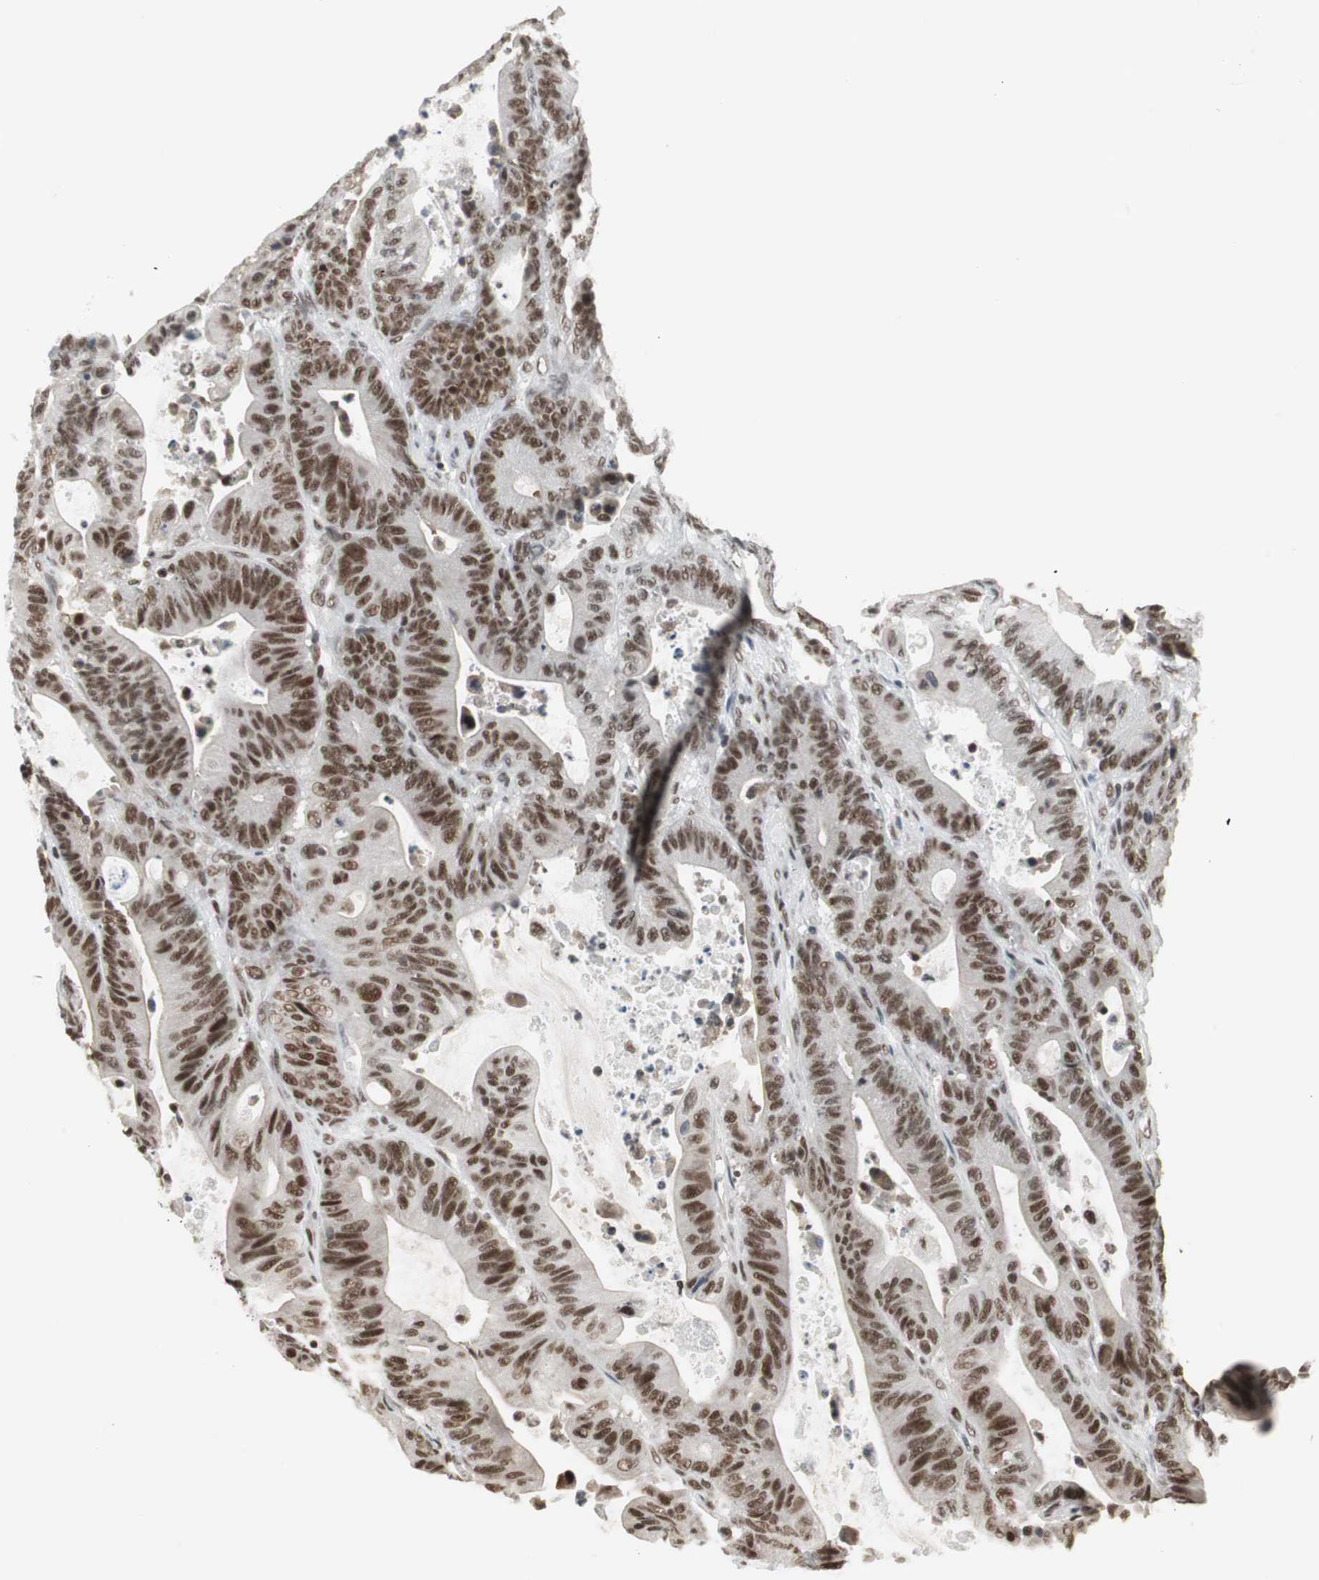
{"staining": {"intensity": "strong", "quantity": ">75%", "location": "nuclear"}, "tissue": "colorectal cancer", "cell_type": "Tumor cells", "image_type": "cancer", "snomed": [{"axis": "morphology", "description": "Adenocarcinoma, NOS"}, {"axis": "topography", "description": "Colon"}], "caption": "Immunohistochemical staining of colorectal cancer exhibits high levels of strong nuclear staining in approximately >75% of tumor cells. (DAB (3,3'-diaminobenzidine) IHC with brightfield microscopy, high magnification).", "gene": "RTF1", "patient": {"sex": "female", "age": 84}}